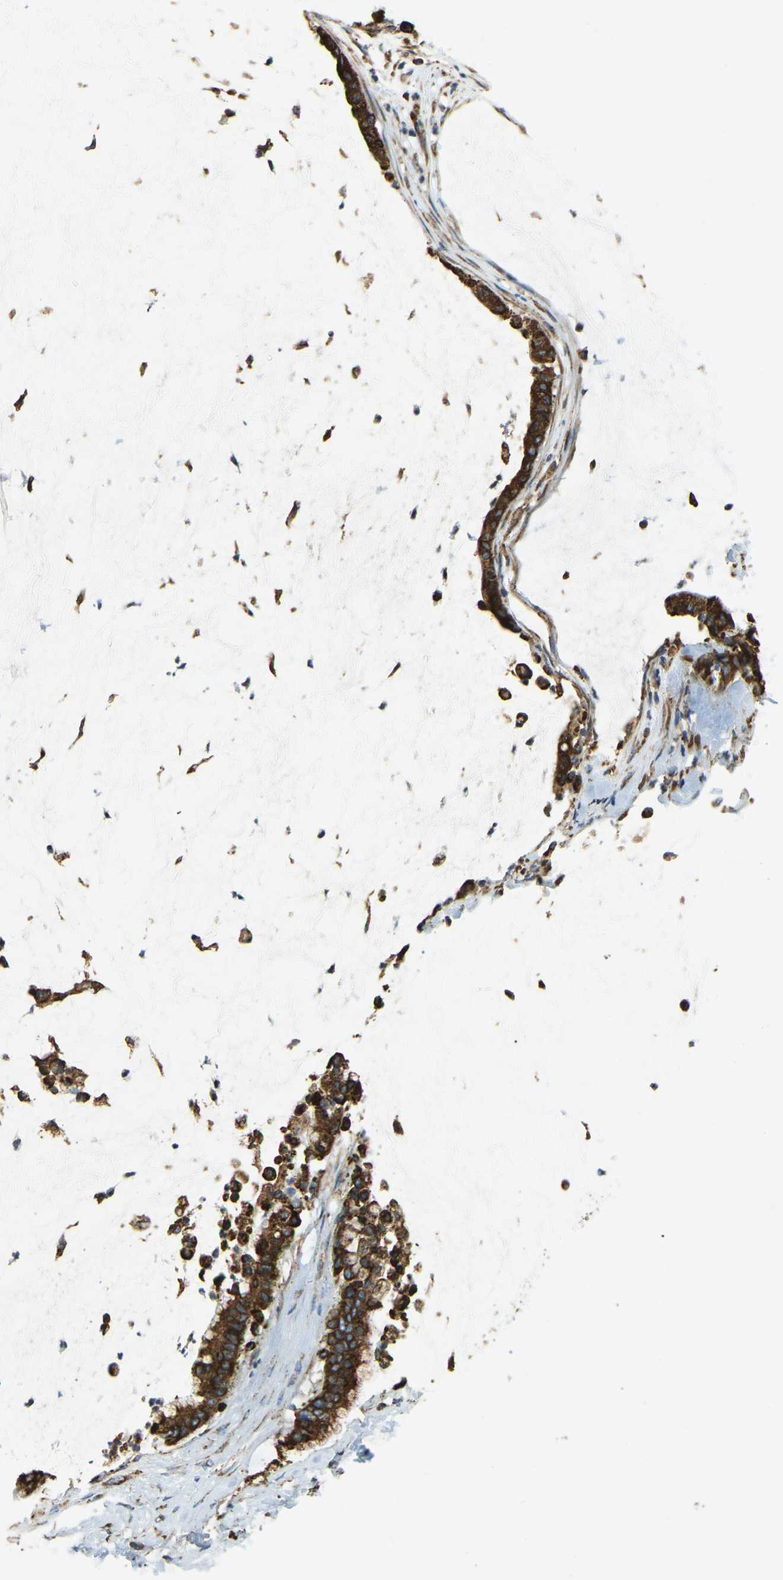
{"staining": {"intensity": "strong", "quantity": ">75%", "location": "cytoplasmic/membranous"}, "tissue": "pancreatic cancer", "cell_type": "Tumor cells", "image_type": "cancer", "snomed": [{"axis": "morphology", "description": "Adenocarcinoma, NOS"}, {"axis": "topography", "description": "Pancreas"}], "caption": "A high-resolution image shows immunohistochemistry (IHC) staining of pancreatic cancer (adenocarcinoma), which reveals strong cytoplasmic/membranous staining in about >75% of tumor cells.", "gene": "RNF115", "patient": {"sex": "male", "age": 41}}